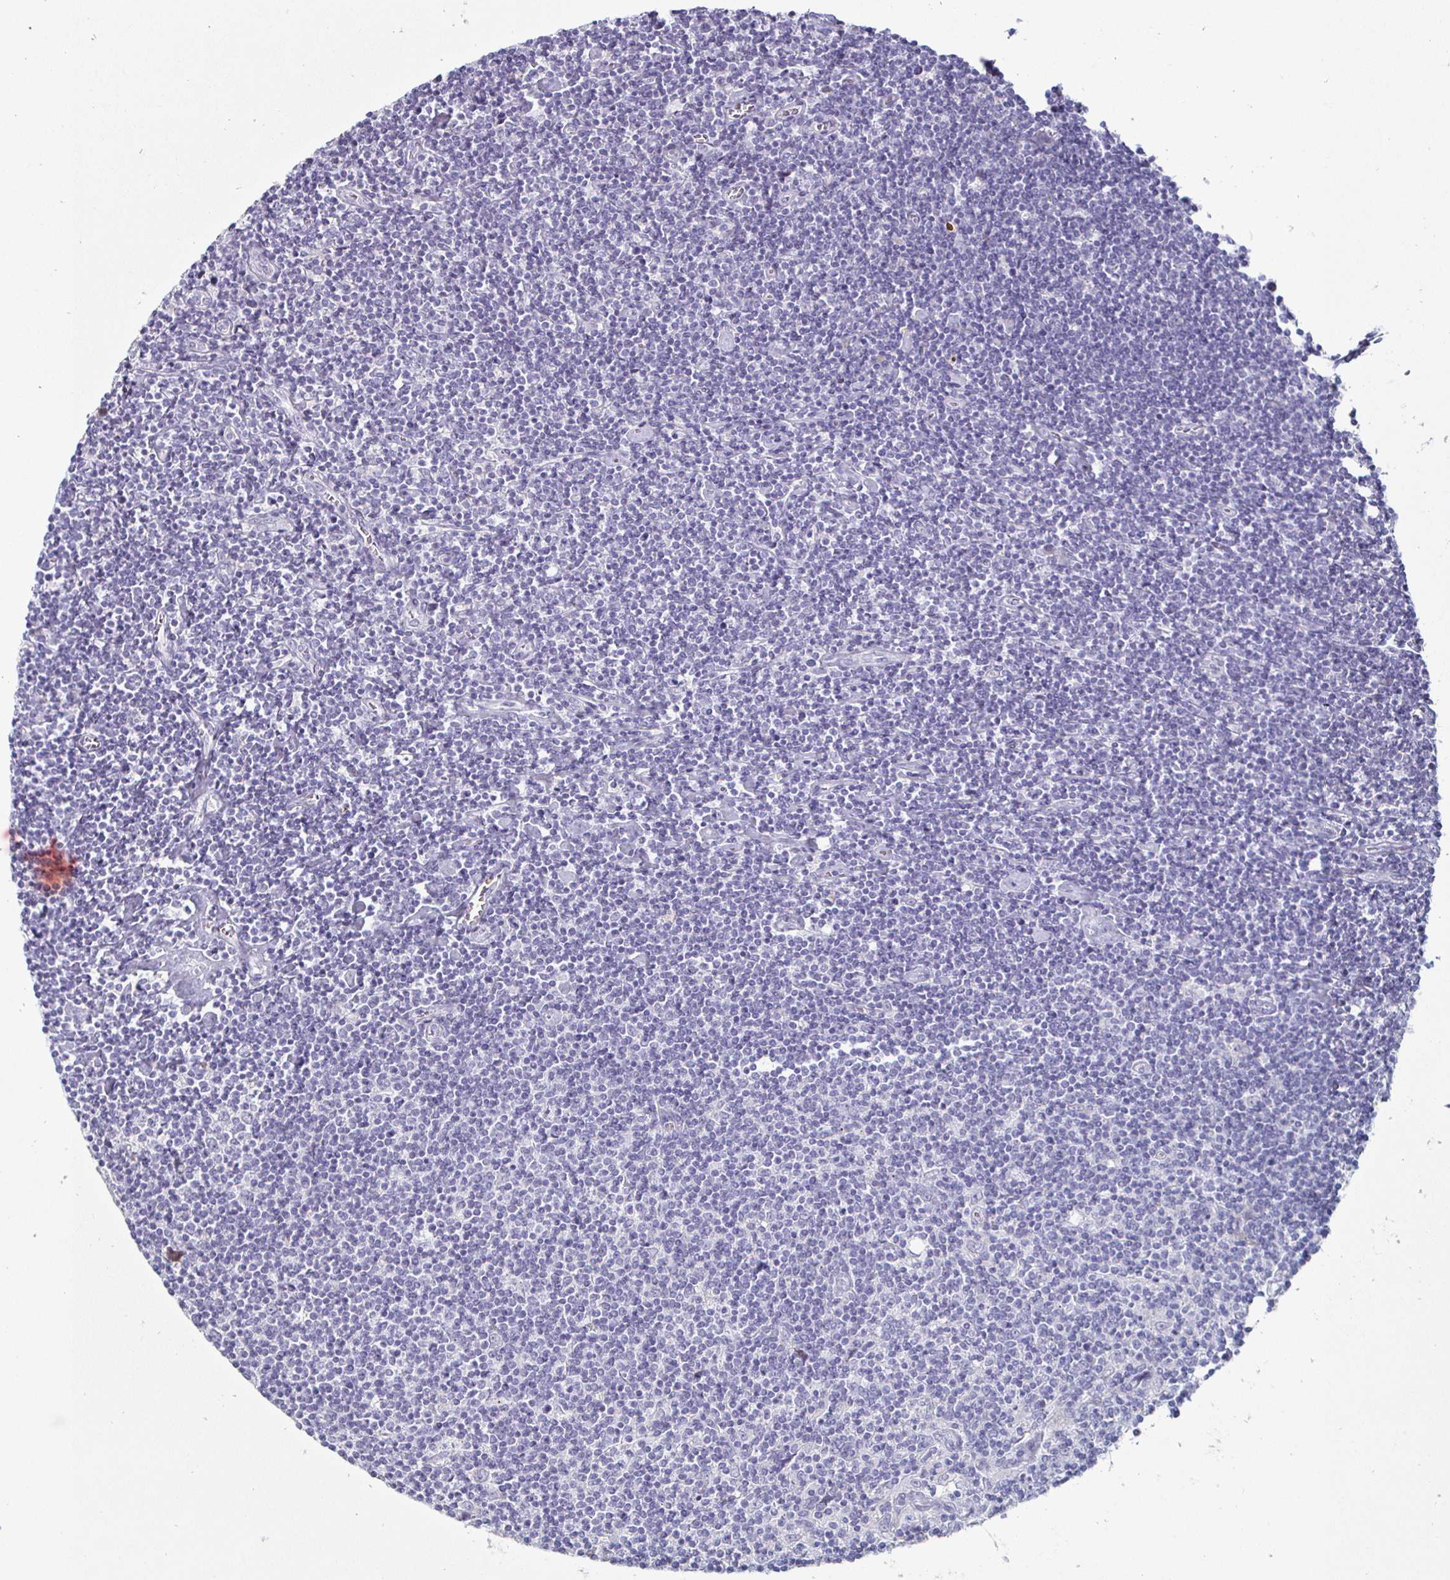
{"staining": {"intensity": "negative", "quantity": "none", "location": "none"}, "tissue": "lymphoma", "cell_type": "Tumor cells", "image_type": "cancer", "snomed": [{"axis": "morphology", "description": "Hodgkin's disease, NOS"}, {"axis": "topography", "description": "Lymph node"}], "caption": "Immunohistochemistry photomicrograph of human lymphoma stained for a protein (brown), which reveals no staining in tumor cells. Brightfield microscopy of IHC stained with DAB (brown) and hematoxylin (blue), captured at high magnification.", "gene": "DMRTB1", "patient": {"sex": "male", "age": 40}}